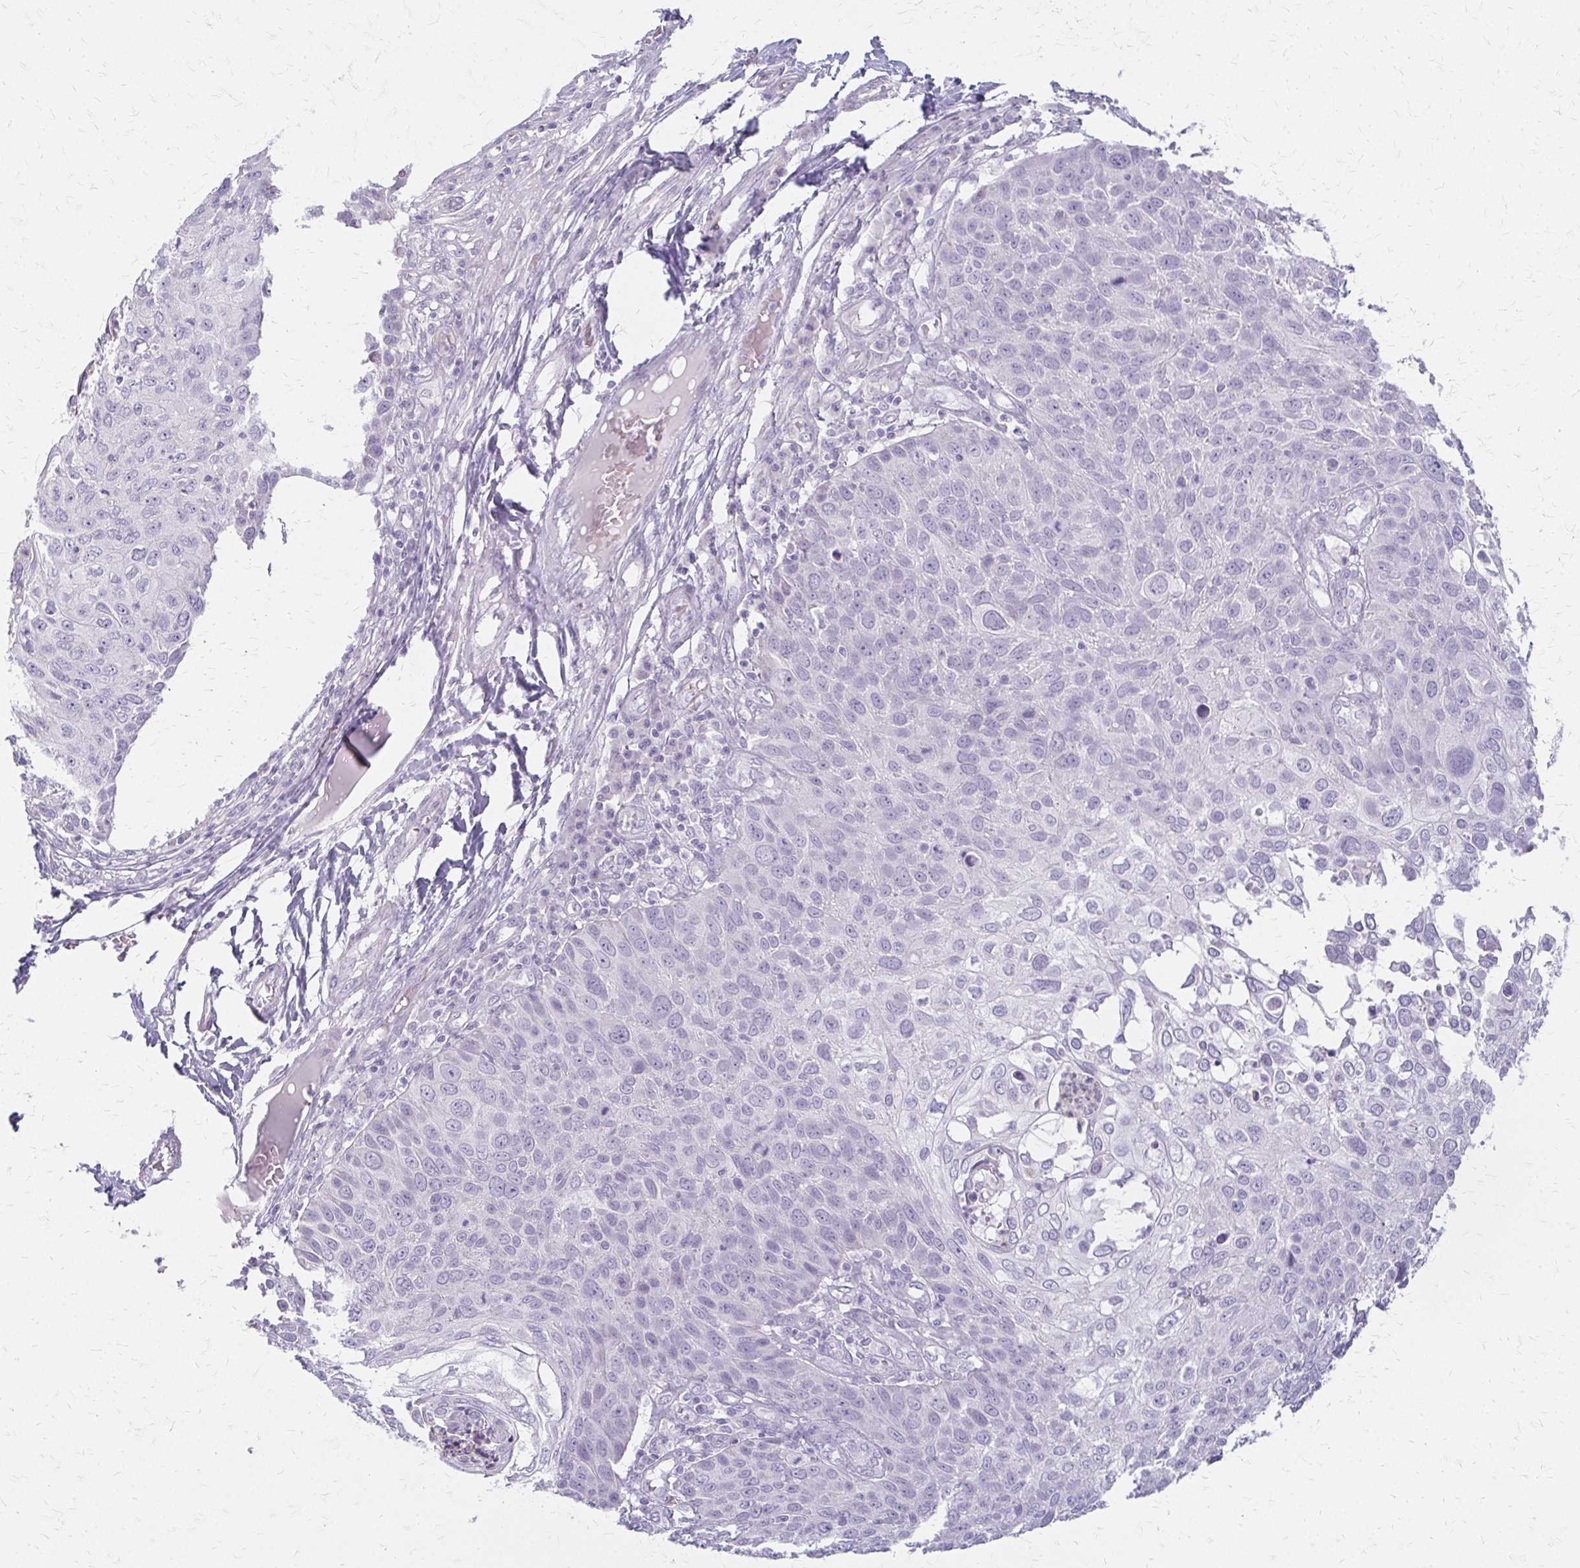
{"staining": {"intensity": "negative", "quantity": "none", "location": "none"}, "tissue": "skin cancer", "cell_type": "Tumor cells", "image_type": "cancer", "snomed": [{"axis": "morphology", "description": "Squamous cell carcinoma, NOS"}, {"axis": "topography", "description": "Skin"}], "caption": "High power microscopy image of an immunohistochemistry (IHC) photomicrograph of skin cancer, revealing no significant positivity in tumor cells.", "gene": "ACP5", "patient": {"sex": "male", "age": 87}}